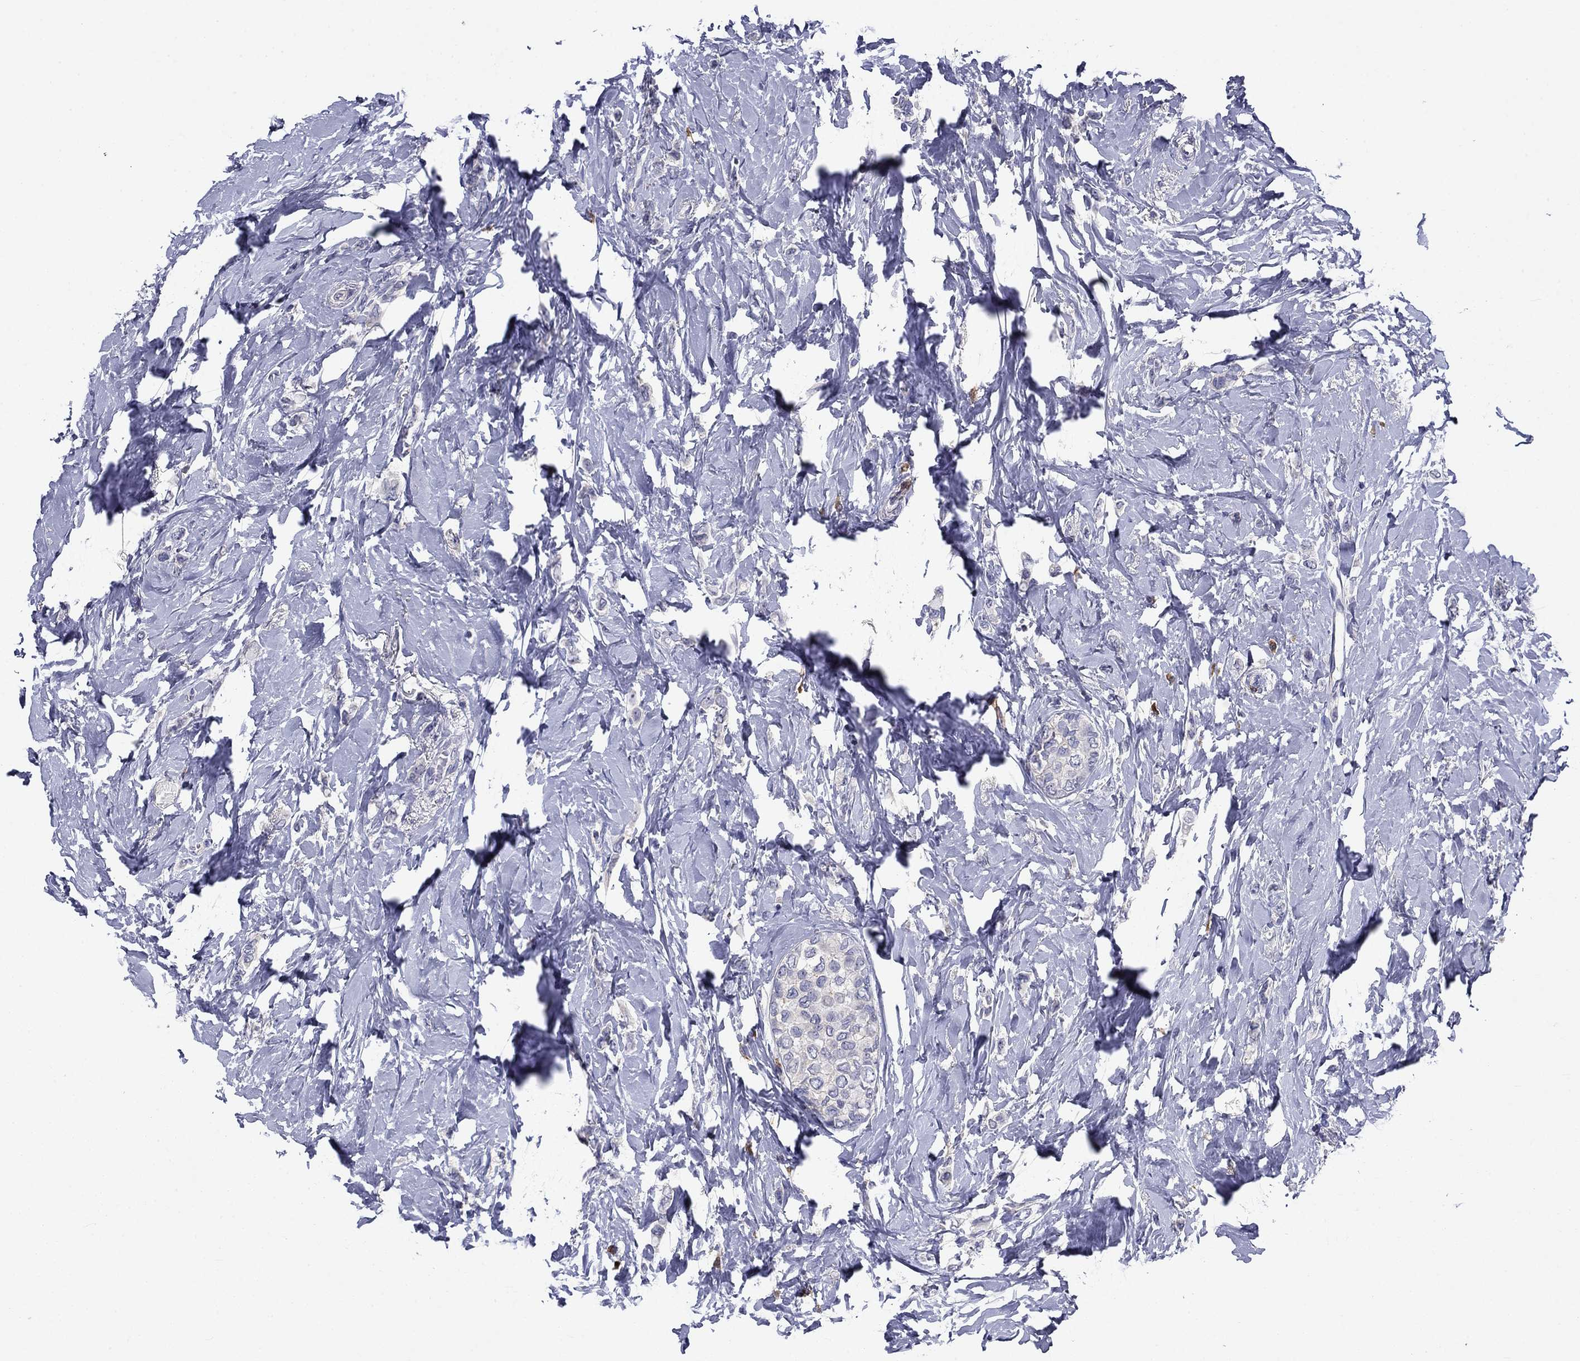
{"staining": {"intensity": "negative", "quantity": "none", "location": "none"}, "tissue": "breast cancer", "cell_type": "Tumor cells", "image_type": "cancer", "snomed": [{"axis": "morphology", "description": "Lobular carcinoma"}, {"axis": "topography", "description": "Breast"}], "caption": "There is no significant positivity in tumor cells of lobular carcinoma (breast).", "gene": "POU2F2", "patient": {"sex": "female", "age": 66}}